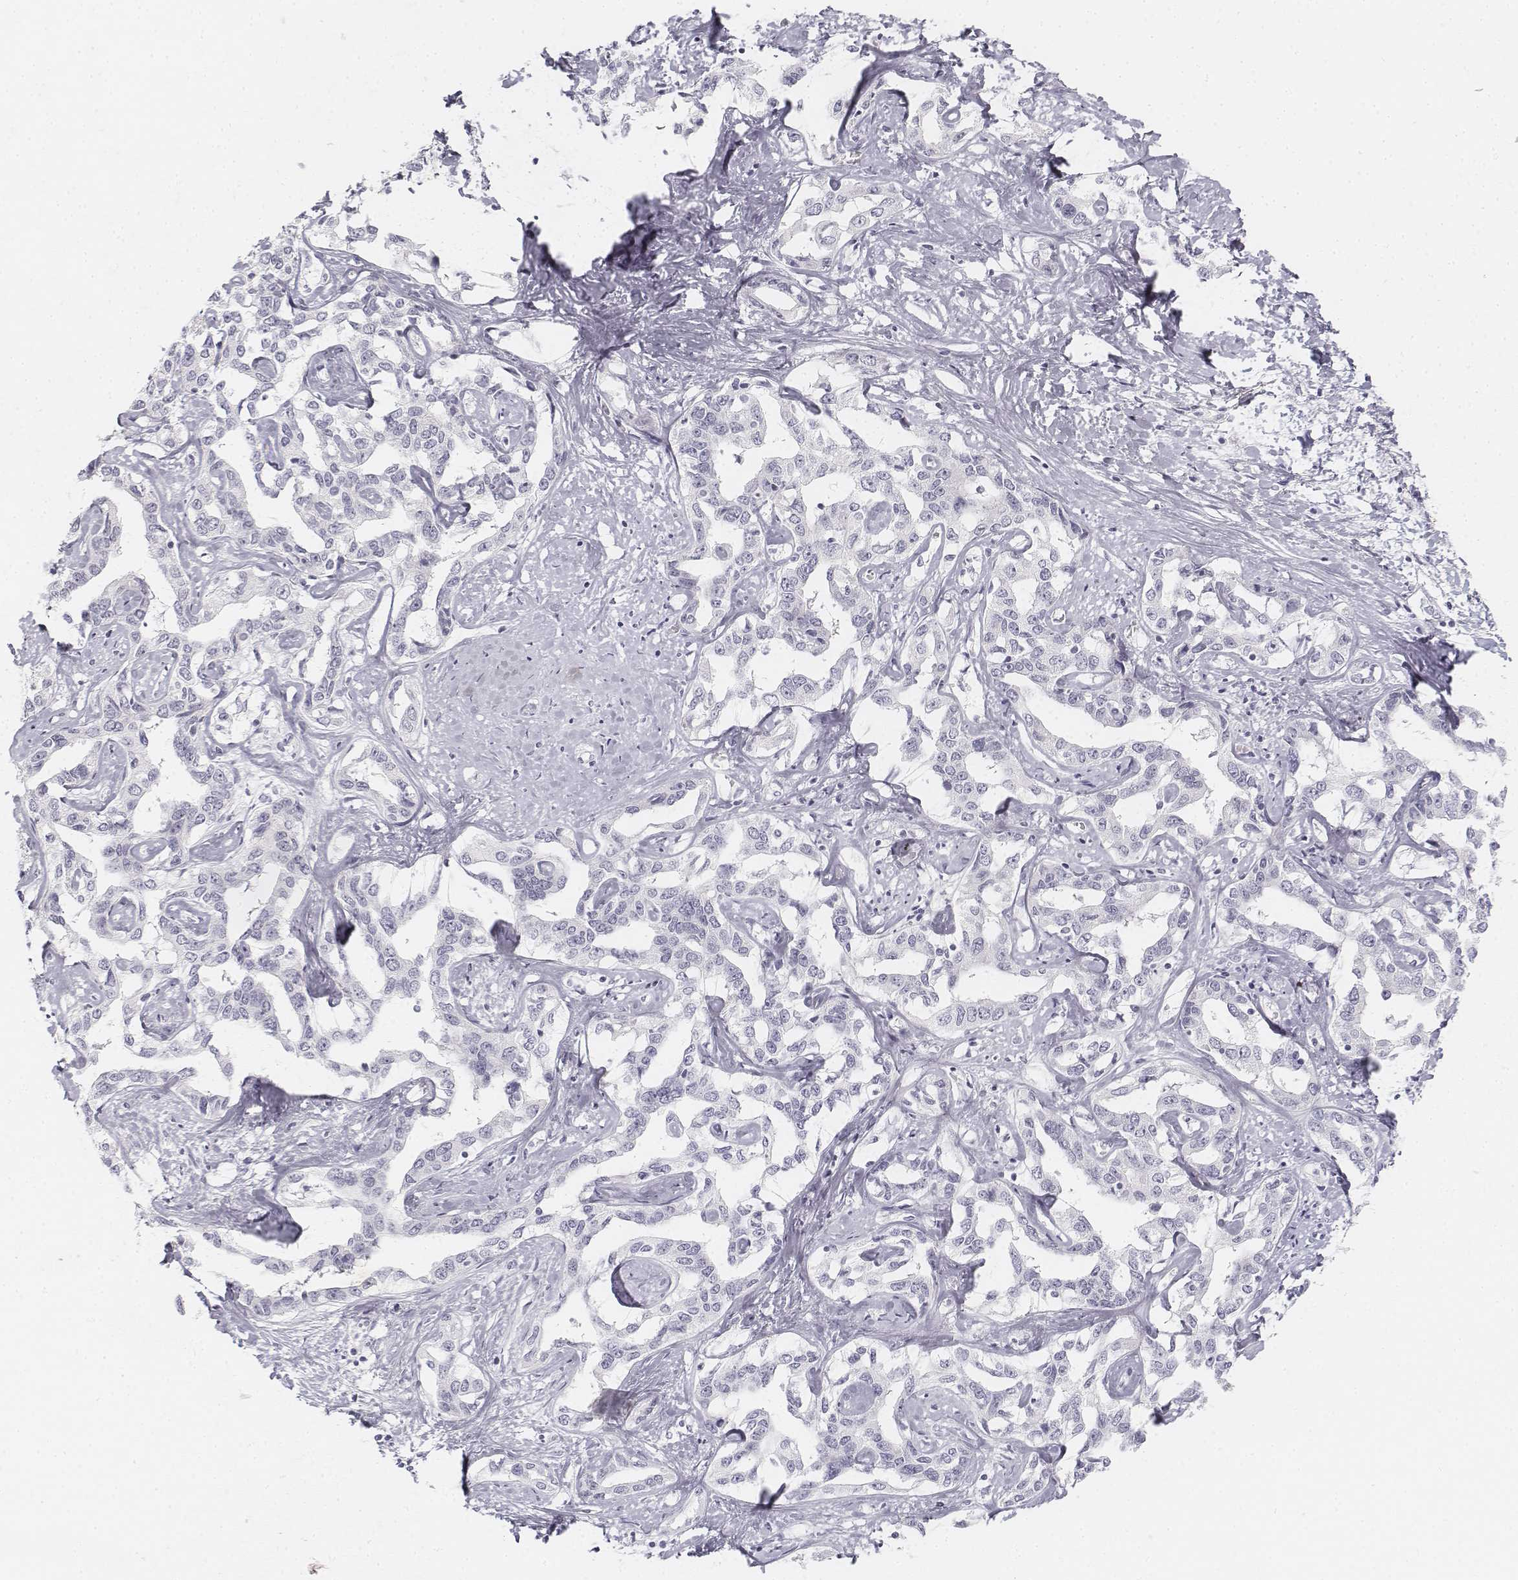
{"staining": {"intensity": "negative", "quantity": "none", "location": "none"}, "tissue": "liver cancer", "cell_type": "Tumor cells", "image_type": "cancer", "snomed": [{"axis": "morphology", "description": "Cholangiocarcinoma"}, {"axis": "topography", "description": "Liver"}], "caption": "Protein analysis of liver cancer displays no significant expression in tumor cells. (DAB immunohistochemistry (IHC), high magnification).", "gene": "KRT25", "patient": {"sex": "male", "age": 59}}